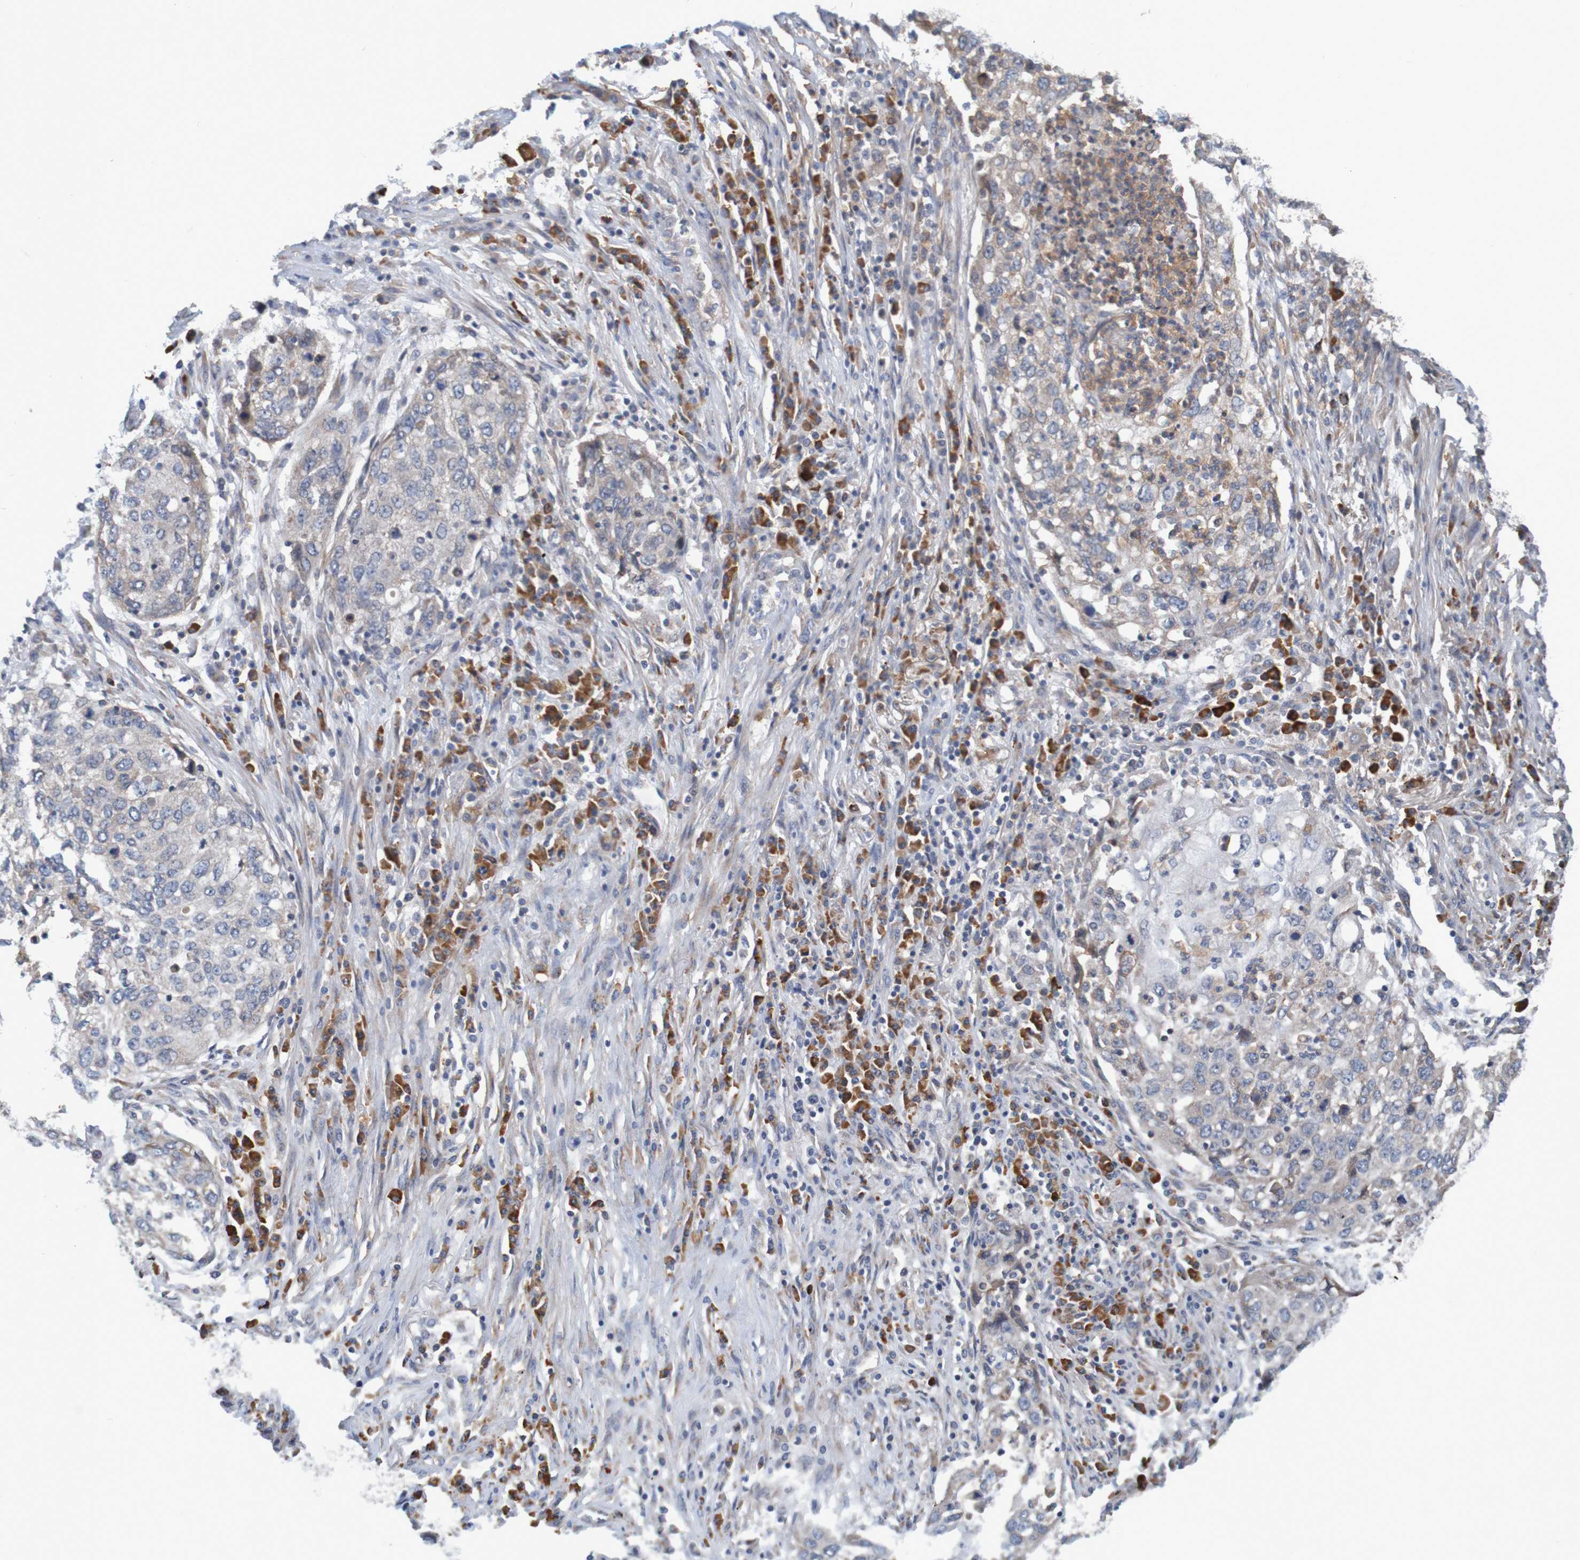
{"staining": {"intensity": "negative", "quantity": "none", "location": "none"}, "tissue": "lung cancer", "cell_type": "Tumor cells", "image_type": "cancer", "snomed": [{"axis": "morphology", "description": "Squamous cell carcinoma, NOS"}, {"axis": "topography", "description": "Lung"}], "caption": "Immunohistochemical staining of lung cancer reveals no significant staining in tumor cells.", "gene": "CLDN18", "patient": {"sex": "female", "age": 63}}